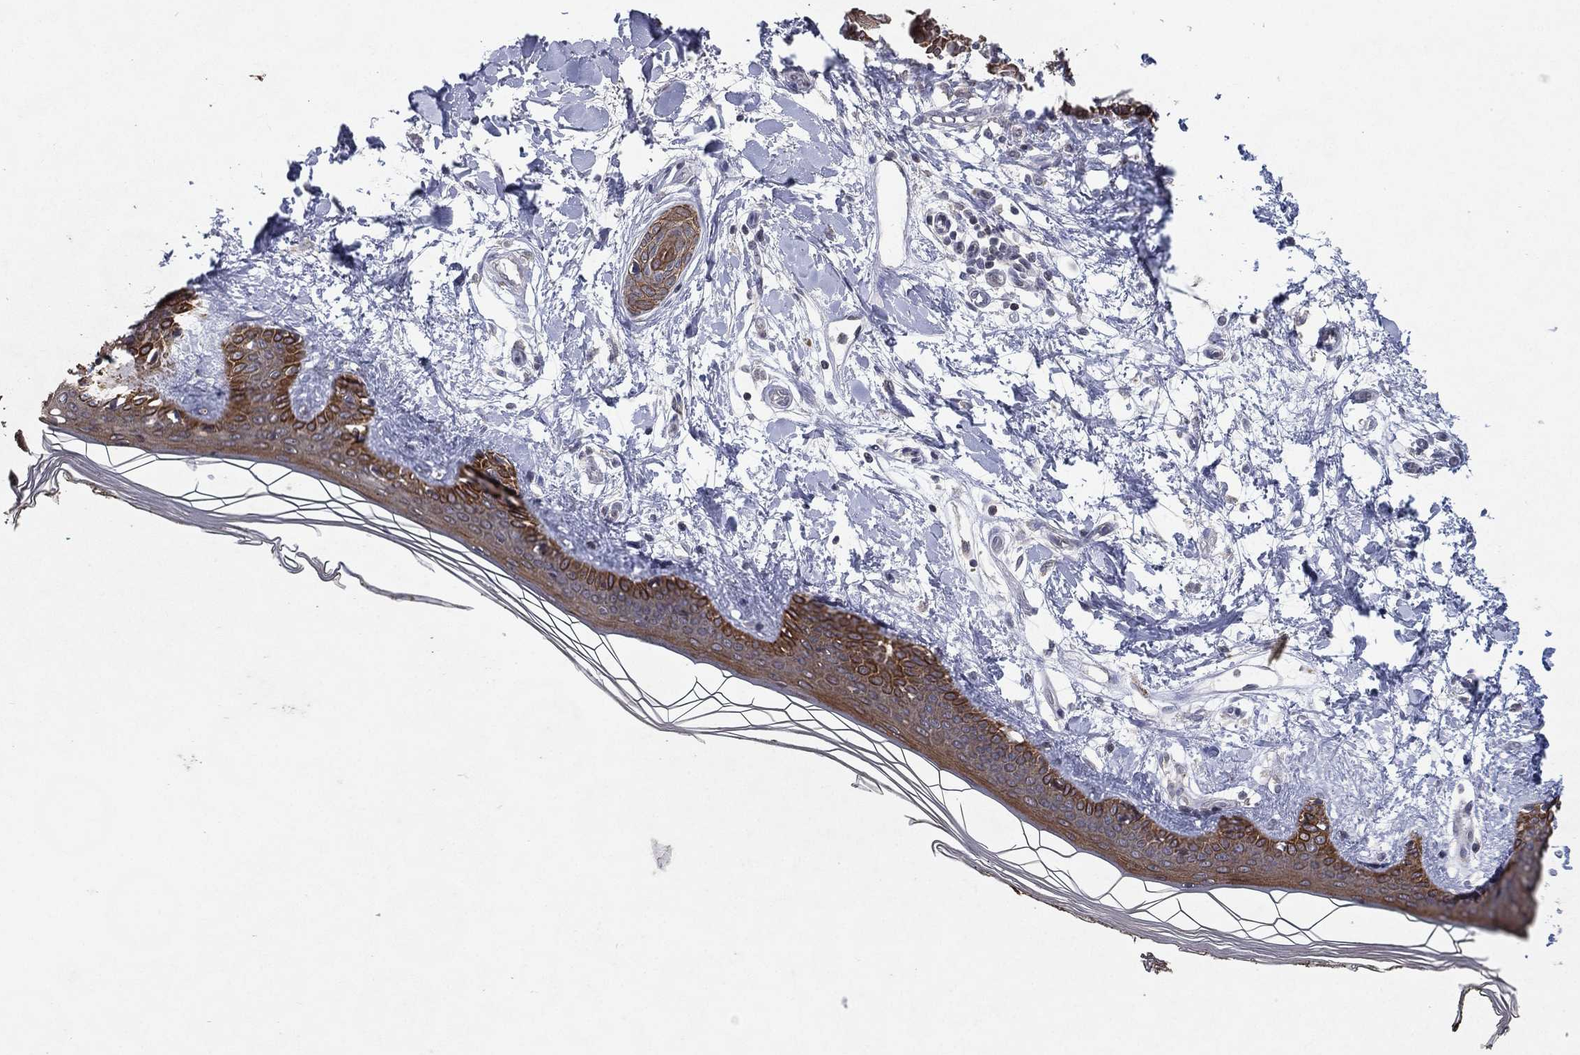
{"staining": {"intensity": "negative", "quantity": "none", "location": "none"}, "tissue": "skin", "cell_type": "Fibroblasts", "image_type": "normal", "snomed": [{"axis": "morphology", "description": "Normal tissue, NOS"}, {"axis": "morphology", "description": "Malignant melanoma, NOS"}, {"axis": "topography", "description": "Skin"}], "caption": "Immunohistochemistry photomicrograph of benign skin: human skin stained with DAB exhibits no significant protein positivity in fibroblasts. (Brightfield microscopy of DAB IHC at high magnification).", "gene": "KAT14", "patient": {"sex": "female", "age": 34}}